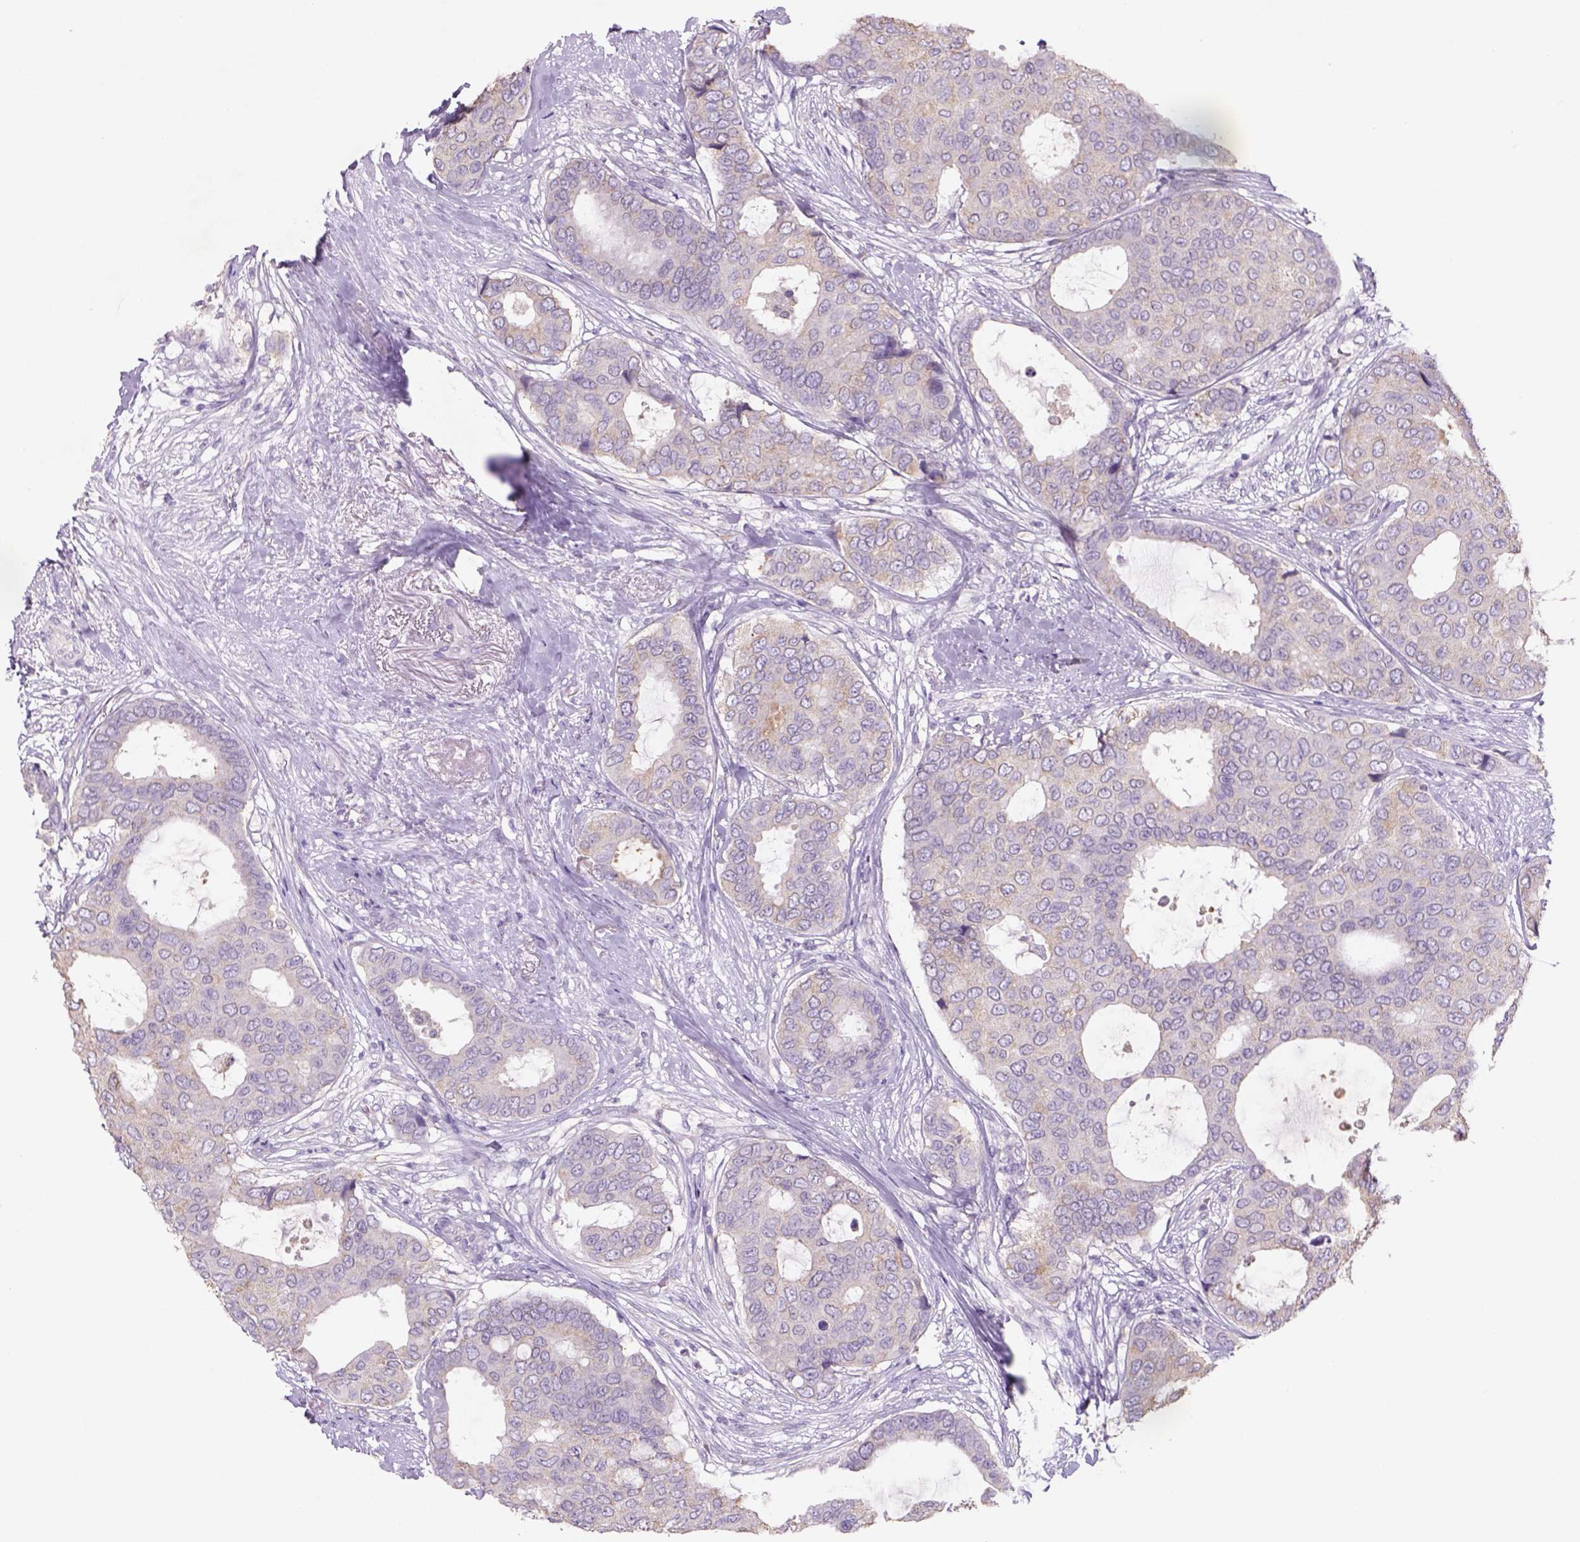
{"staining": {"intensity": "weak", "quantity": "25%-75%", "location": "cytoplasmic/membranous"}, "tissue": "breast cancer", "cell_type": "Tumor cells", "image_type": "cancer", "snomed": [{"axis": "morphology", "description": "Duct carcinoma"}, {"axis": "topography", "description": "Breast"}], "caption": "Immunohistochemistry photomicrograph of neoplastic tissue: breast cancer stained using IHC exhibits low levels of weak protein expression localized specifically in the cytoplasmic/membranous of tumor cells, appearing as a cytoplasmic/membranous brown color.", "gene": "NAALAD2", "patient": {"sex": "female", "age": 75}}